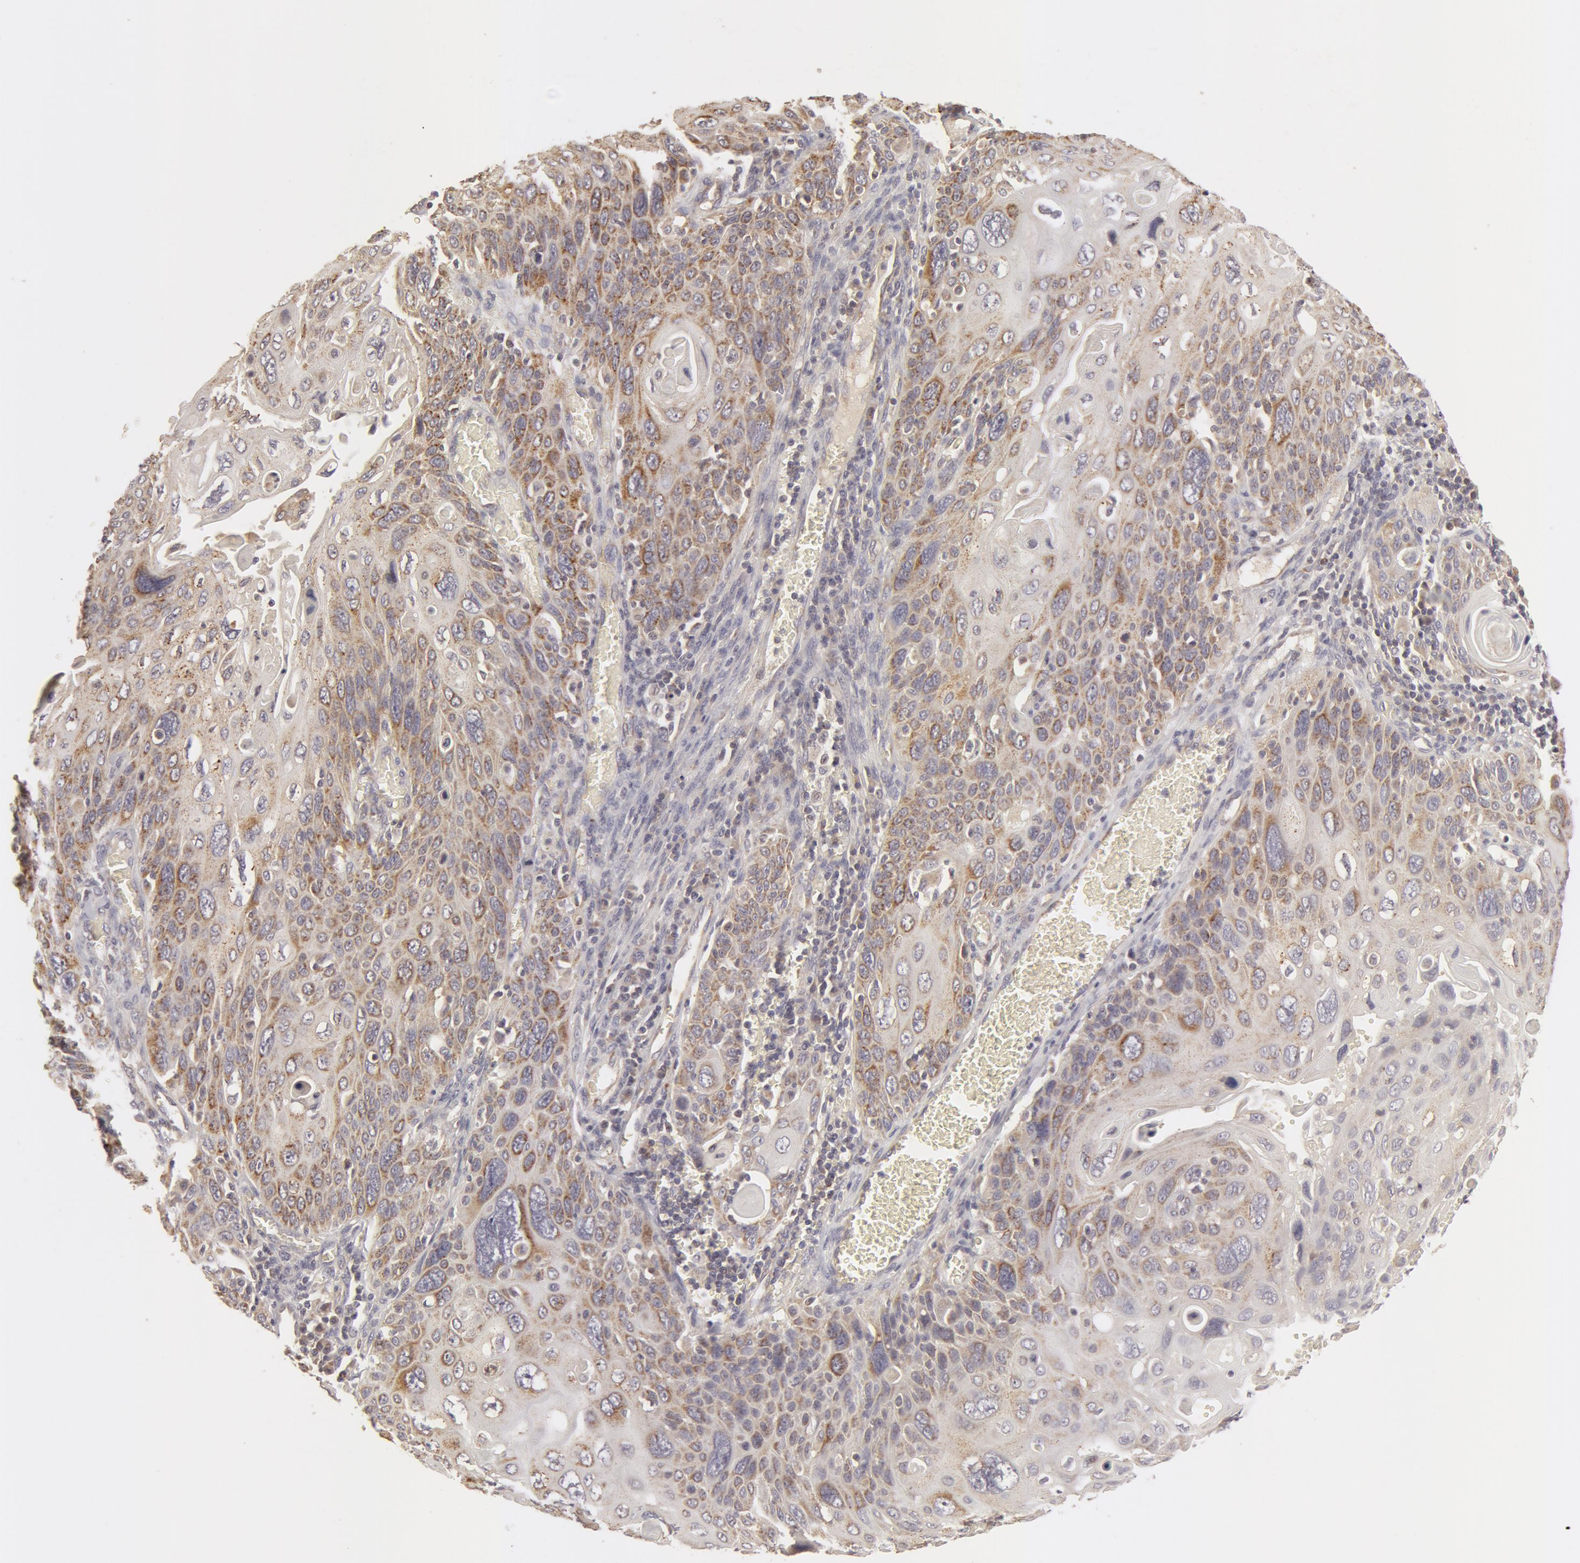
{"staining": {"intensity": "weak", "quantity": "25%-75%", "location": "cytoplasmic/membranous"}, "tissue": "cervical cancer", "cell_type": "Tumor cells", "image_type": "cancer", "snomed": [{"axis": "morphology", "description": "Squamous cell carcinoma, NOS"}, {"axis": "topography", "description": "Cervix"}], "caption": "Protein staining displays weak cytoplasmic/membranous expression in approximately 25%-75% of tumor cells in cervical cancer (squamous cell carcinoma).", "gene": "ADPRH", "patient": {"sex": "female", "age": 54}}